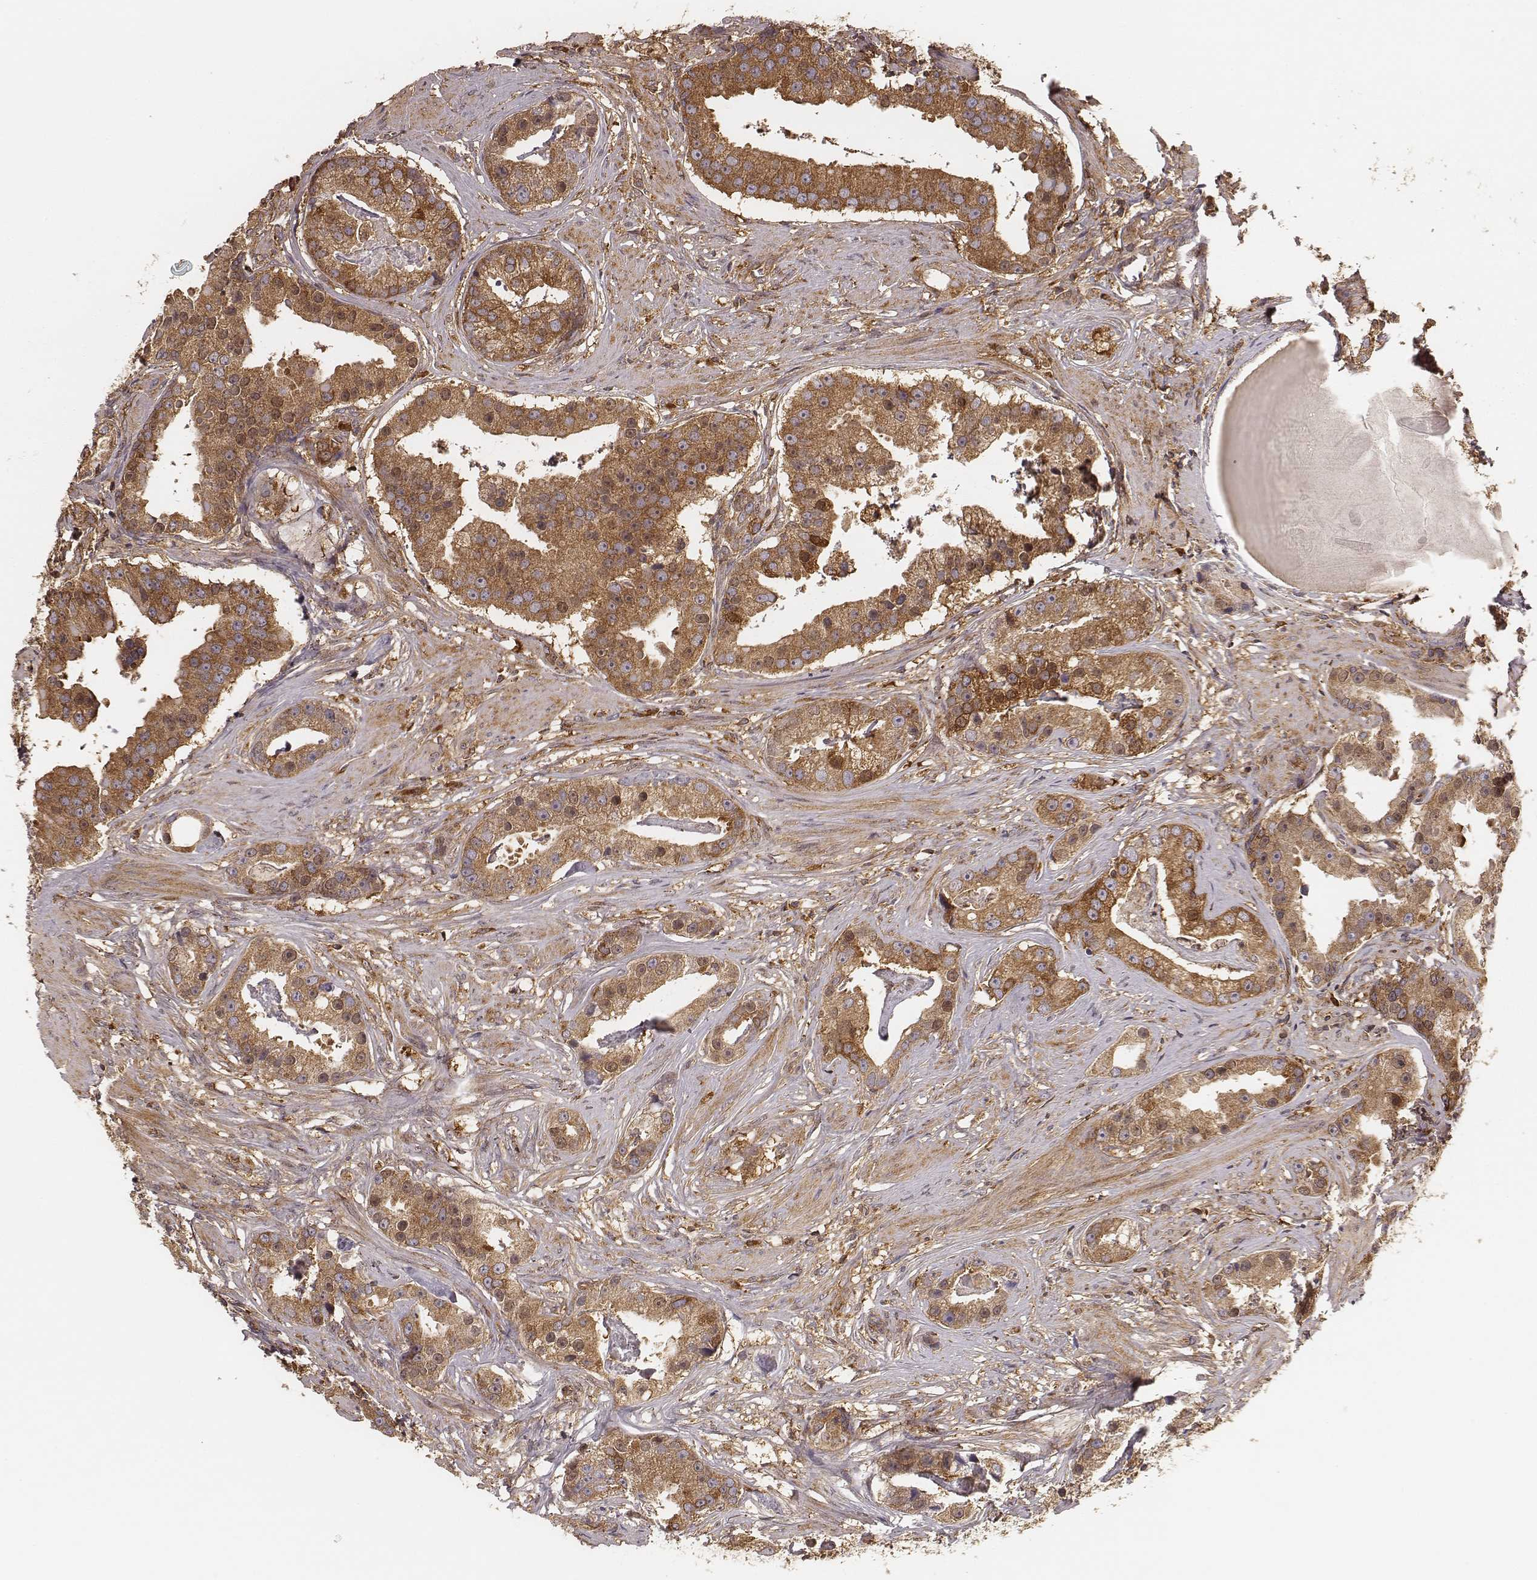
{"staining": {"intensity": "moderate", "quantity": ">75%", "location": "cytoplasmic/membranous"}, "tissue": "prostate cancer", "cell_type": "Tumor cells", "image_type": "cancer", "snomed": [{"axis": "morphology", "description": "Adenocarcinoma, NOS"}, {"axis": "topography", "description": "Prostate and seminal vesicle, NOS"}, {"axis": "topography", "description": "Prostate"}], "caption": "Prostate cancer was stained to show a protein in brown. There is medium levels of moderate cytoplasmic/membranous staining in approximately >75% of tumor cells.", "gene": "CARS1", "patient": {"sex": "male", "age": 44}}